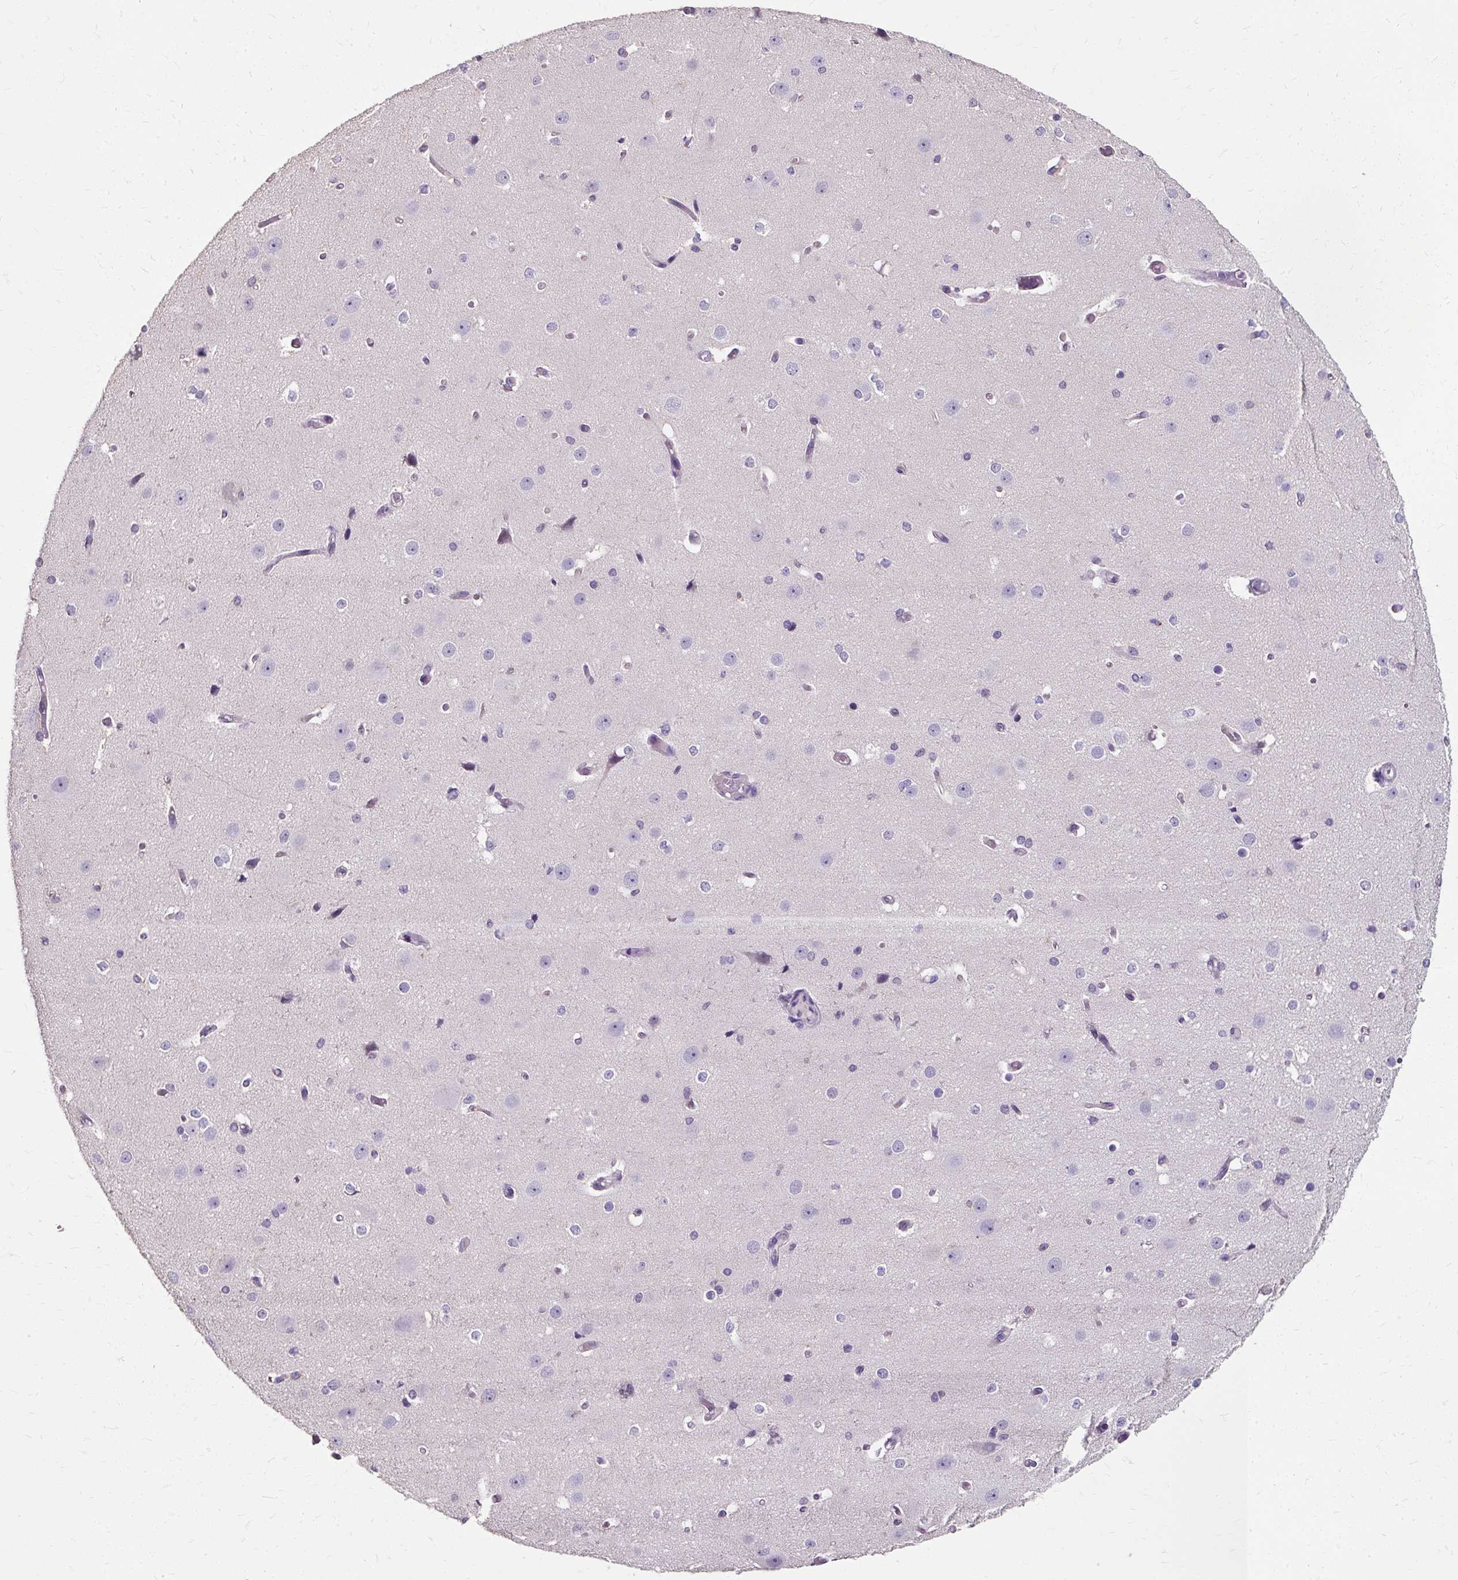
{"staining": {"intensity": "negative", "quantity": "none", "location": "none"}, "tissue": "cerebral cortex", "cell_type": "Endothelial cells", "image_type": "normal", "snomed": [{"axis": "morphology", "description": "Normal tissue, NOS"}, {"axis": "morphology", "description": "Inflammation, NOS"}, {"axis": "topography", "description": "Cerebral cortex"}], "caption": "IHC image of normal cerebral cortex: cerebral cortex stained with DAB (3,3'-diaminobenzidine) reveals no significant protein staining in endothelial cells.", "gene": "KLHL24", "patient": {"sex": "male", "age": 6}}